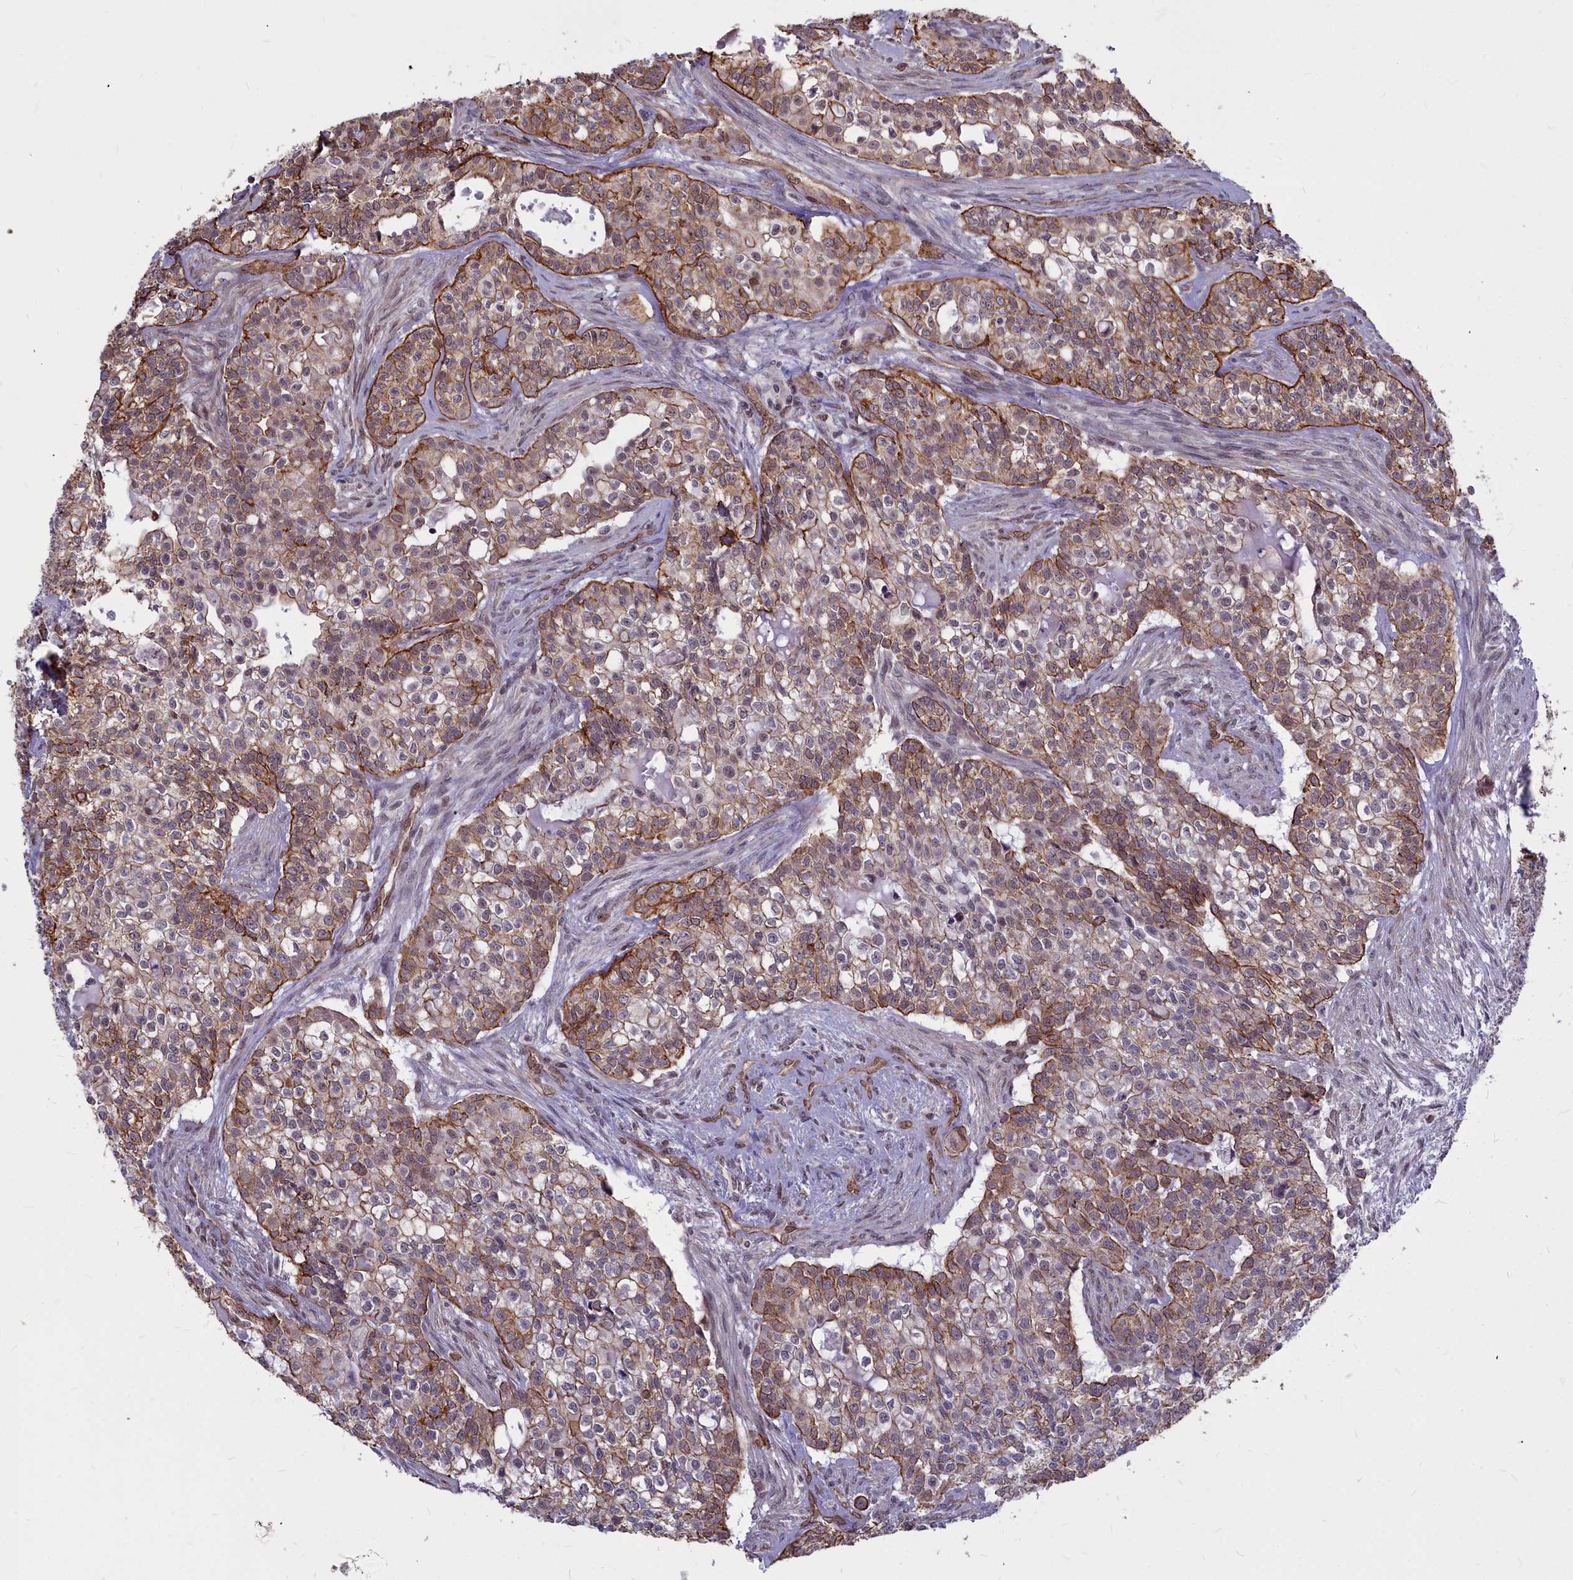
{"staining": {"intensity": "weak", "quantity": "<25%", "location": "cytoplasmic/membranous"}, "tissue": "head and neck cancer", "cell_type": "Tumor cells", "image_type": "cancer", "snomed": [{"axis": "morphology", "description": "Adenocarcinoma, NOS"}, {"axis": "topography", "description": "Head-Neck"}], "caption": "DAB (3,3'-diaminobenzidine) immunohistochemical staining of head and neck cancer (adenocarcinoma) shows no significant staining in tumor cells.", "gene": "YJU2", "patient": {"sex": "male", "age": 81}}